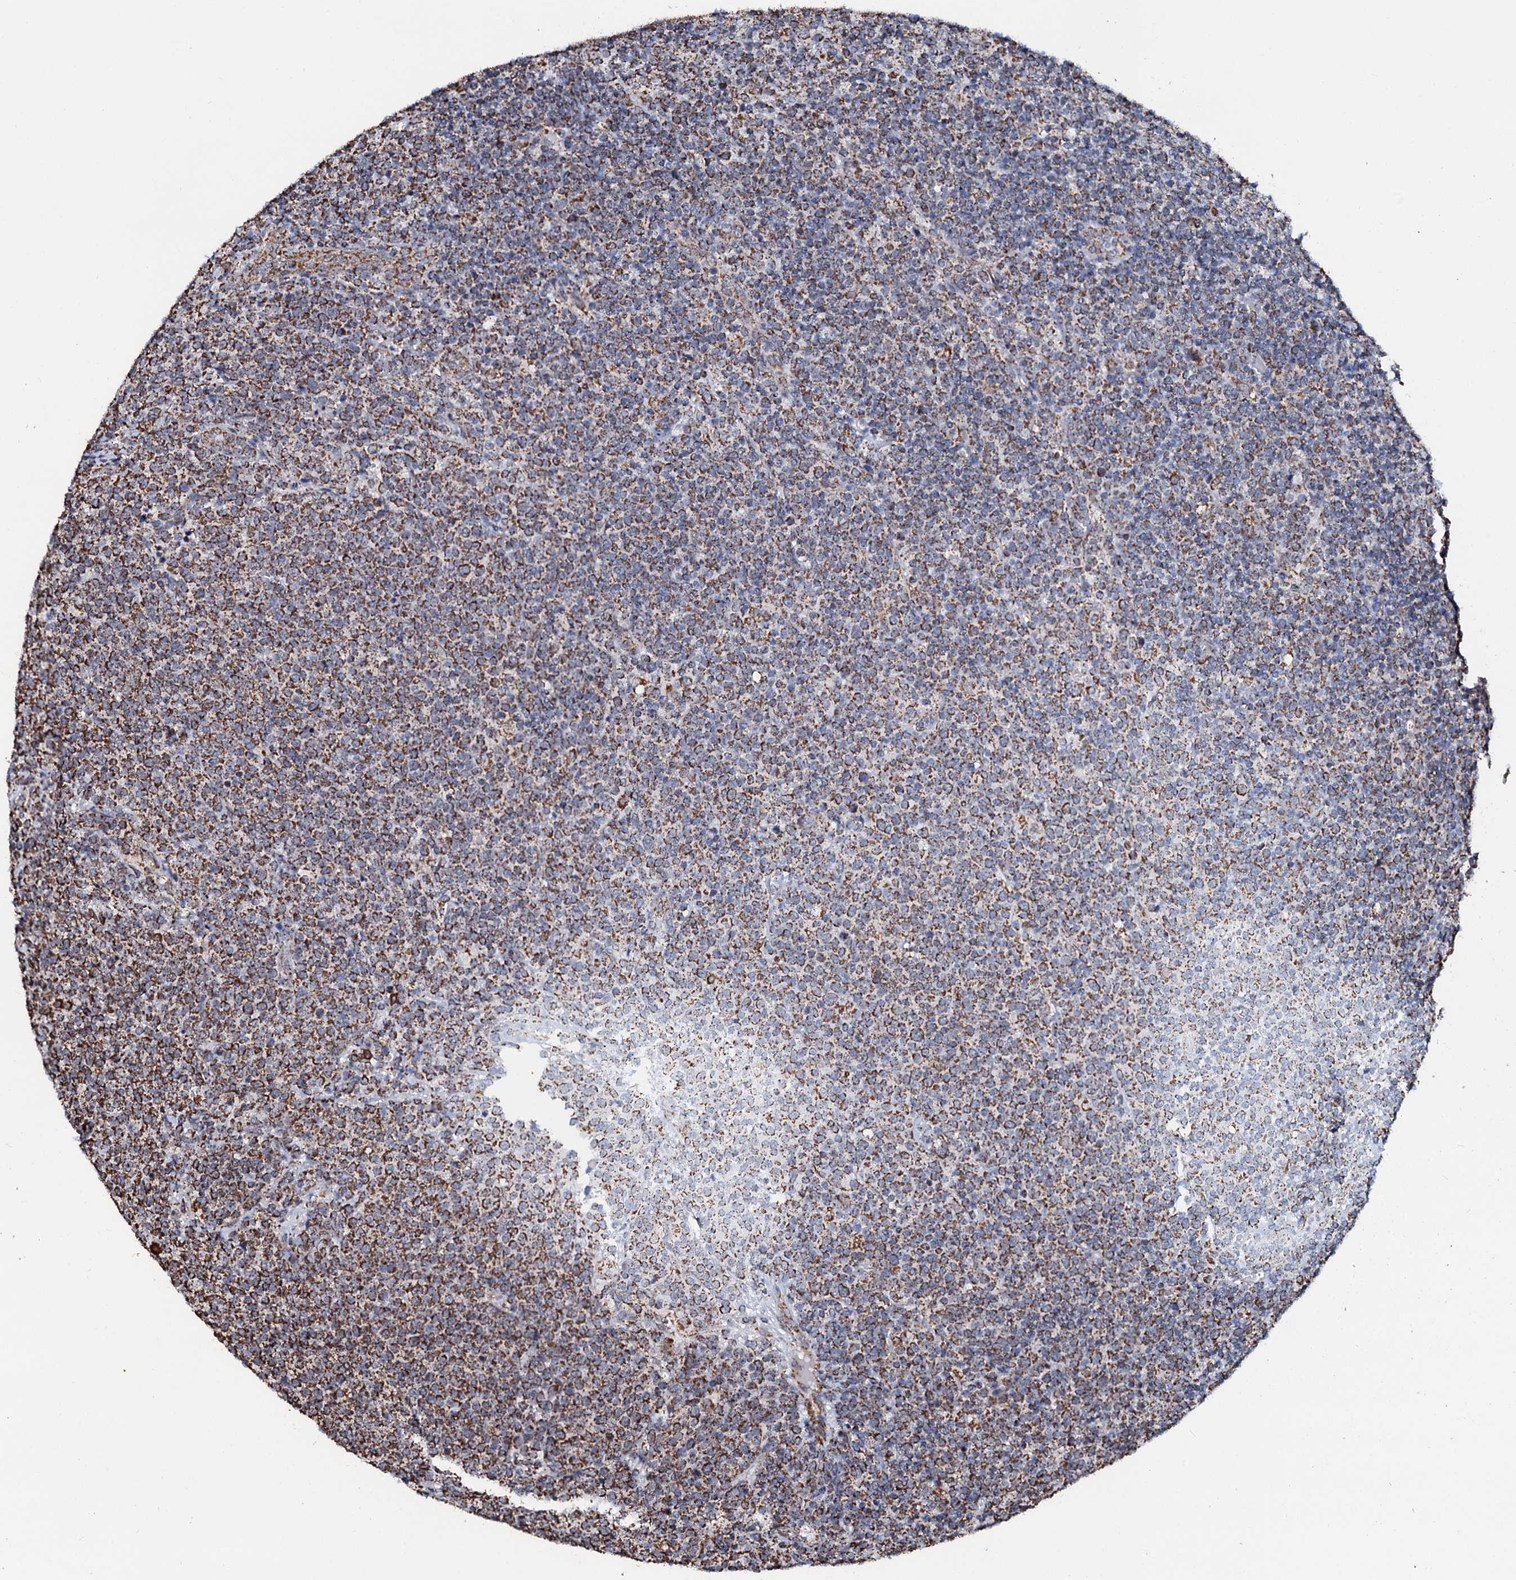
{"staining": {"intensity": "moderate", "quantity": ">75%", "location": "cytoplasmic/membranous"}, "tissue": "lymphoma", "cell_type": "Tumor cells", "image_type": "cancer", "snomed": [{"axis": "morphology", "description": "Malignant lymphoma, non-Hodgkin's type, High grade"}, {"axis": "topography", "description": "Lymph node"}], "caption": "An IHC photomicrograph of tumor tissue is shown. Protein staining in brown highlights moderate cytoplasmic/membranous positivity in malignant lymphoma, non-Hodgkin's type (high-grade) within tumor cells.", "gene": "SECISBP2L", "patient": {"sex": "male", "age": 61}}